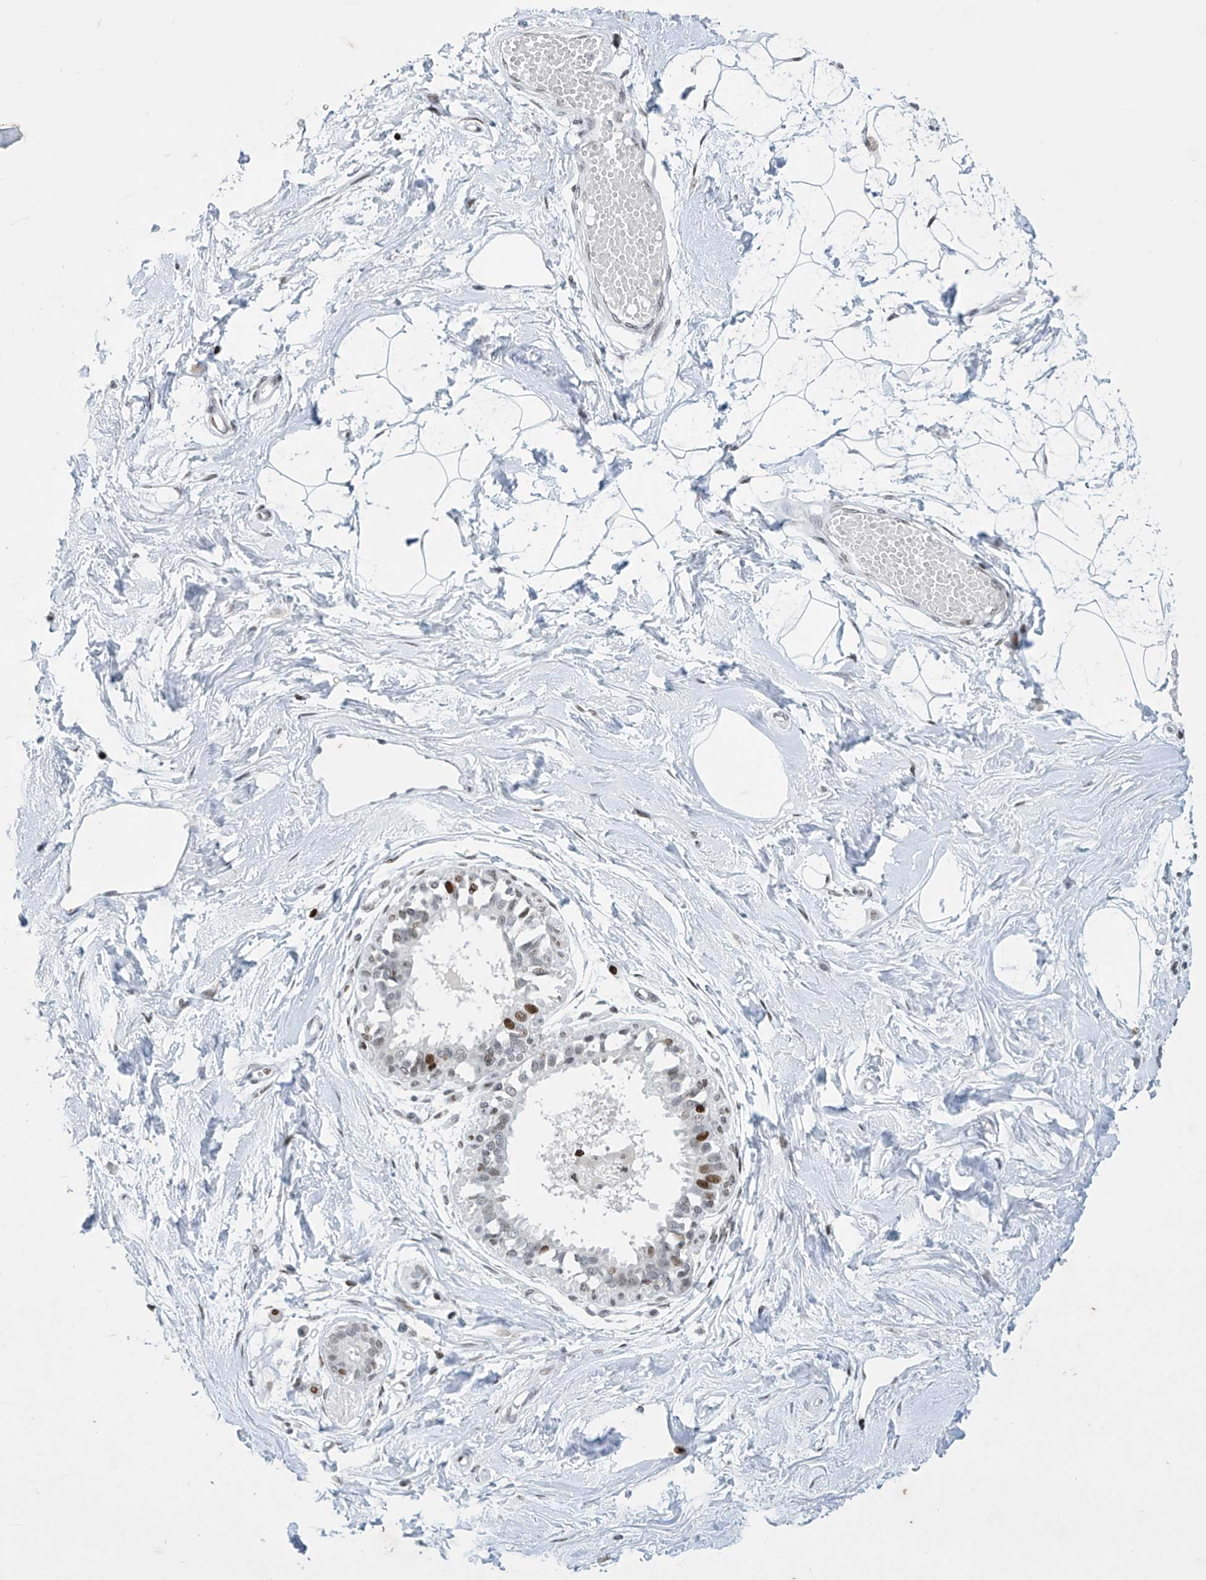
{"staining": {"intensity": "negative", "quantity": "none", "location": "none"}, "tissue": "breast", "cell_type": "Adipocytes", "image_type": "normal", "snomed": [{"axis": "morphology", "description": "Normal tissue, NOS"}, {"axis": "topography", "description": "Breast"}], "caption": "An immunohistochemistry image of unremarkable breast is shown. There is no staining in adipocytes of breast.", "gene": "RFX7", "patient": {"sex": "female", "age": 45}}